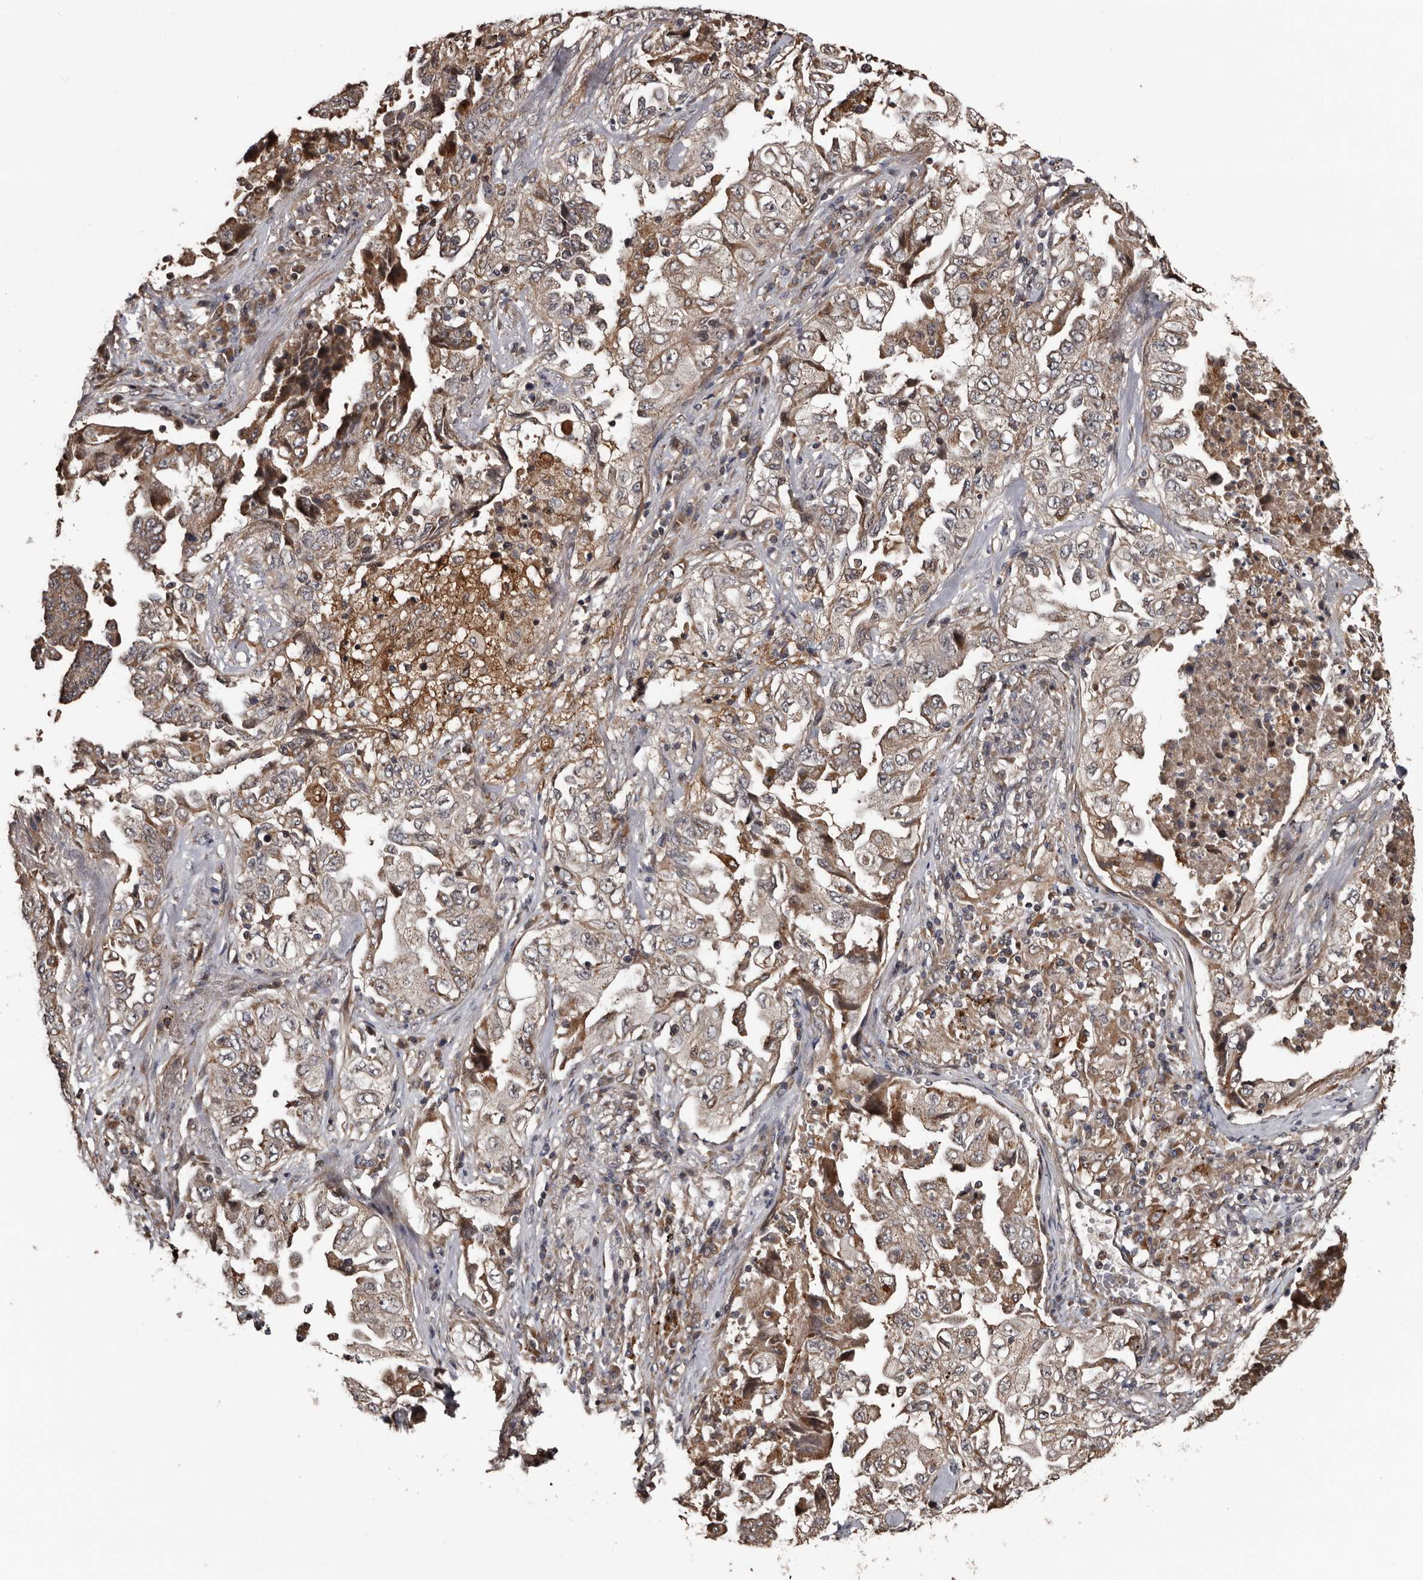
{"staining": {"intensity": "moderate", "quantity": ">75%", "location": "cytoplasmic/membranous"}, "tissue": "lung cancer", "cell_type": "Tumor cells", "image_type": "cancer", "snomed": [{"axis": "morphology", "description": "Adenocarcinoma, NOS"}, {"axis": "topography", "description": "Lung"}], "caption": "Approximately >75% of tumor cells in human lung cancer show moderate cytoplasmic/membranous protein staining as visualized by brown immunohistochemical staining.", "gene": "SERTAD4", "patient": {"sex": "female", "age": 51}}